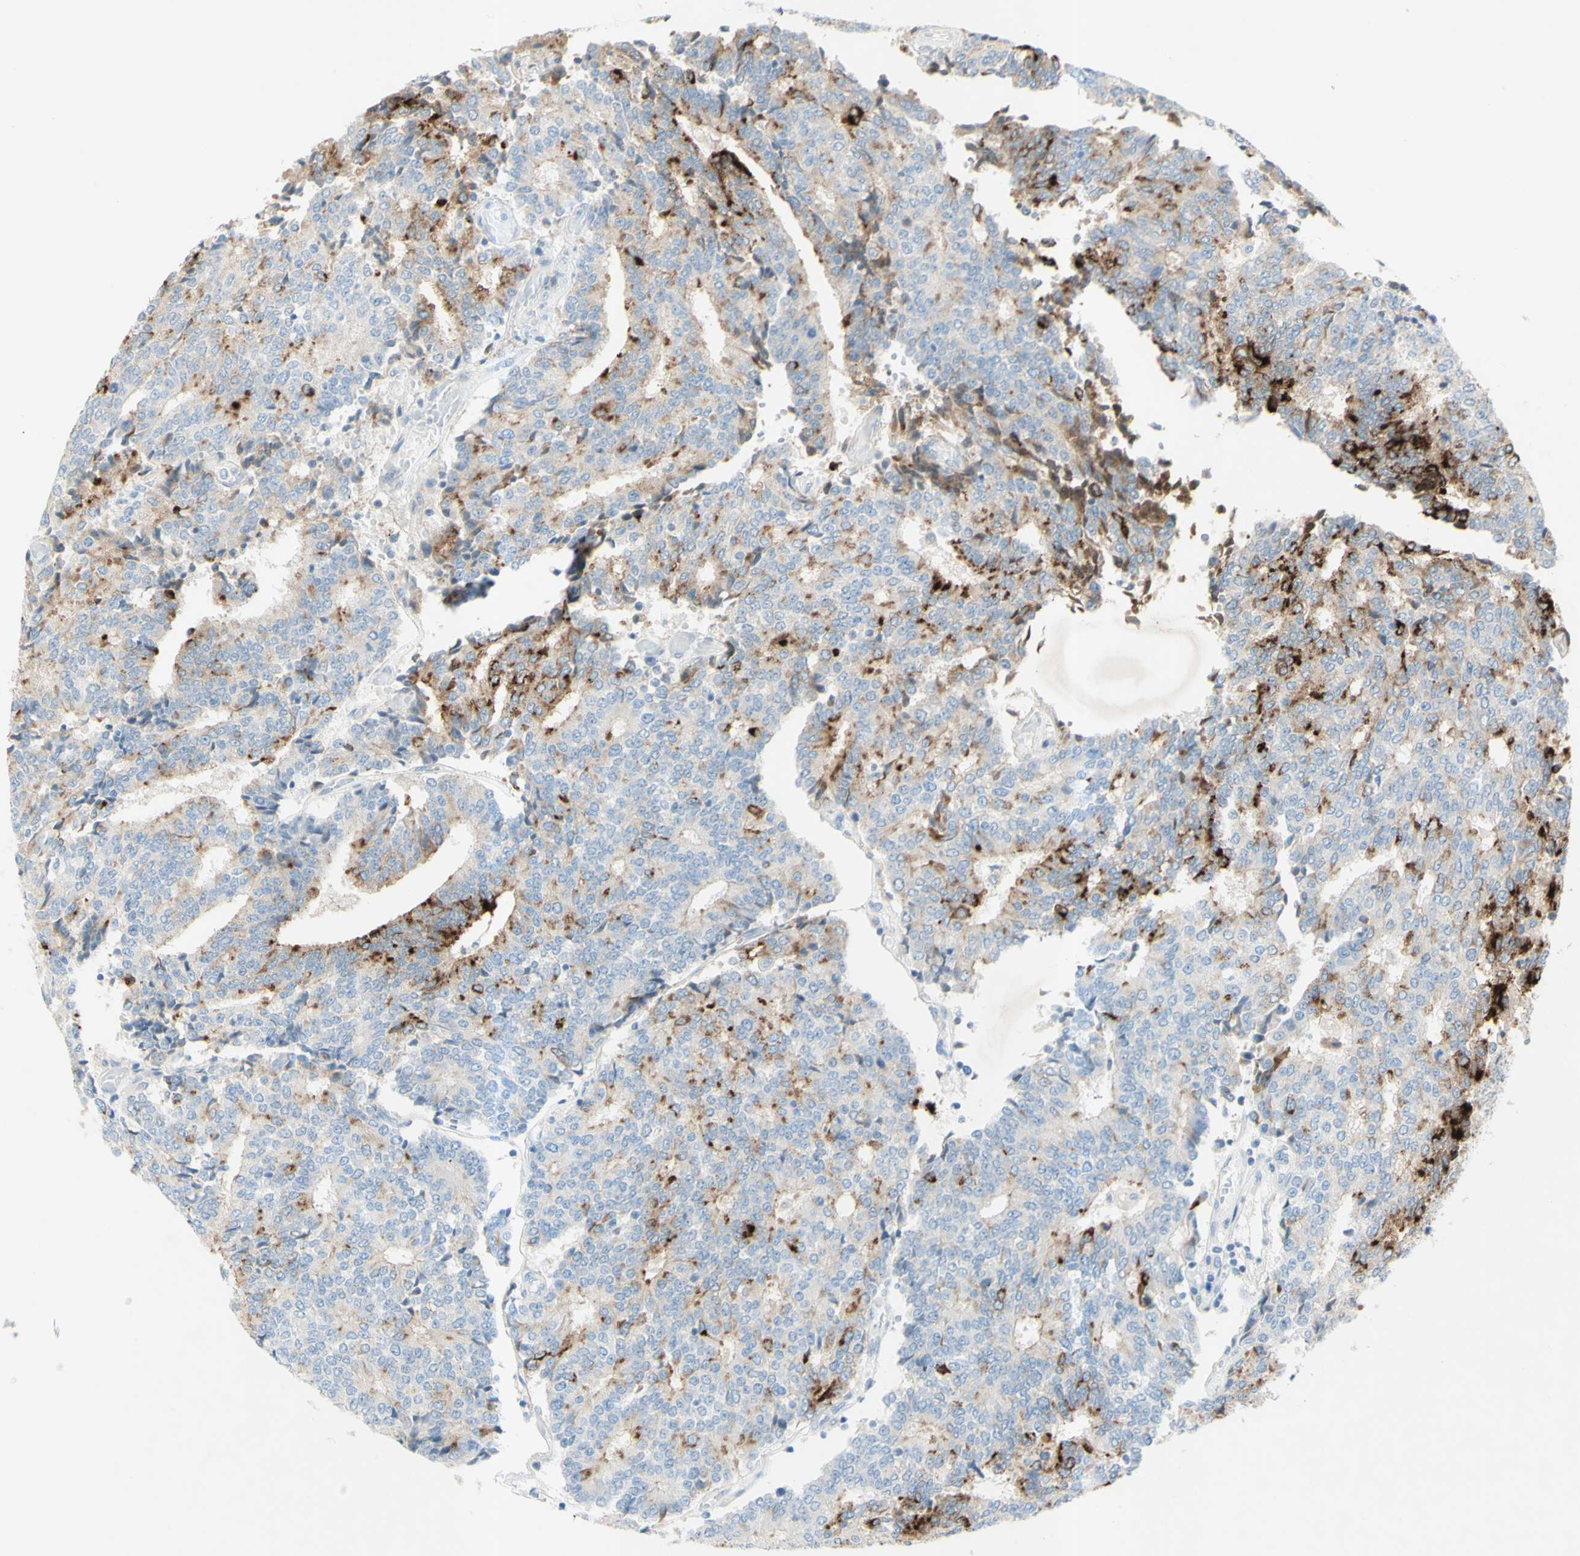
{"staining": {"intensity": "strong", "quantity": "<25%", "location": "cytoplasmic/membranous"}, "tissue": "prostate cancer", "cell_type": "Tumor cells", "image_type": "cancer", "snomed": [{"axis": "morphology", "description": "Normal tissue, NOS"}, {"axis": "morphology", "description": "Adenocarcinoma, High grade"}, {"axis": "topography", "description": "Prostate"}, {"axis": "topography", "description": "Seminal veicle"}], "caption": "Prostate cancer (adenocarcinoma (high-grade)) stained with IHC exhibits strong cytoplasmic/membranous expression in about <25% of tumor cells.", "gene": "GDF15", "patient": {"sex": "male", "age": 55}}